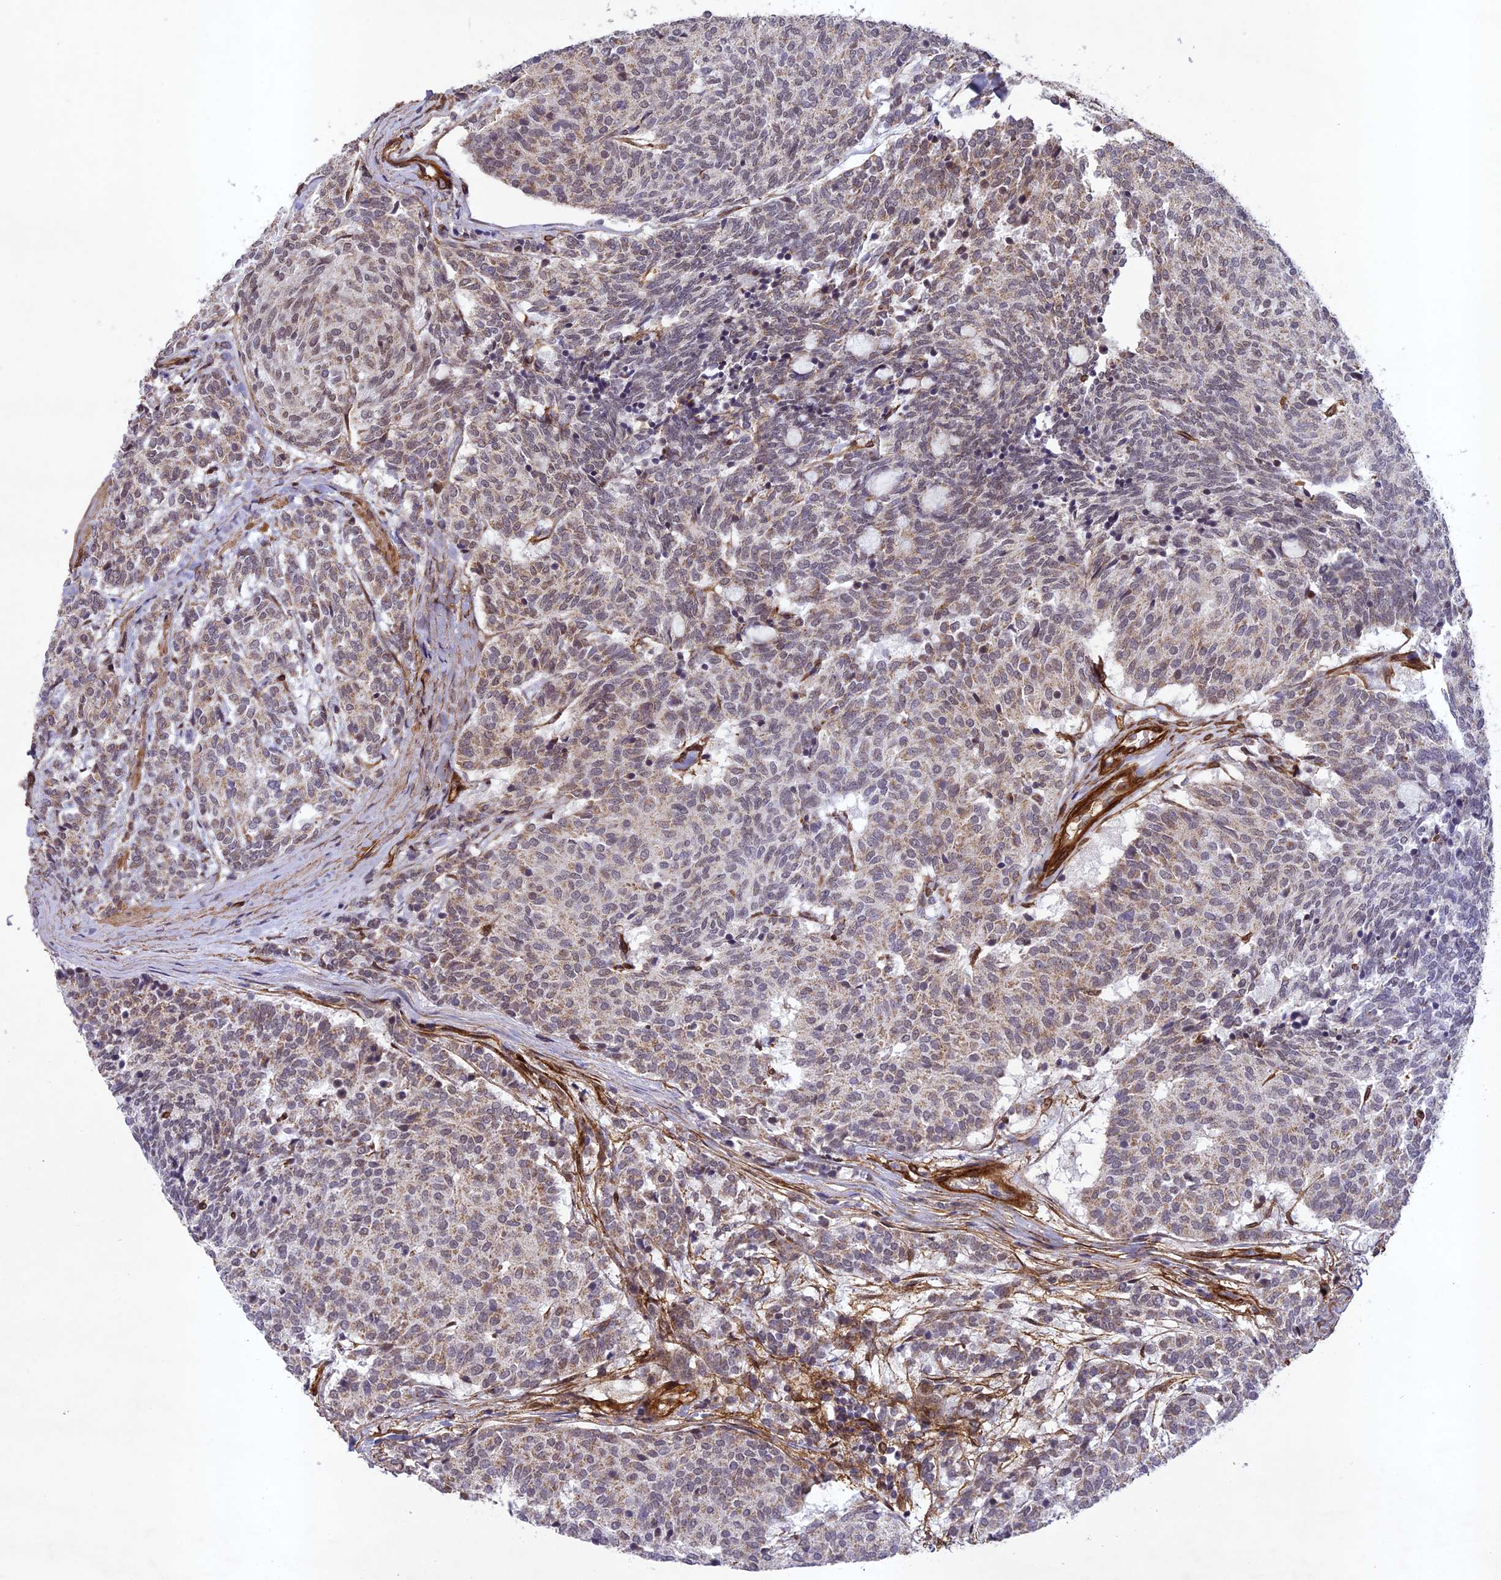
{"staining": {"intensity": "weak", "quantity": ">75%", "location": "cytoplasmic/membranous"}, "tissue": "carcinoid", "cell_type": "Tumor cells", "image_type": "cancer", "snomed": [{"axis": "morphology", "description": "Carcinoid, malignant, NOS"}, {"axis": "topography", "description": "Pancreas"}], "caption": "About >75% of tumor cells in human carcinoid reveal weak cytoplasmic/membranous protein positivity as visualized by brown immunohistochemical staining.", "gene": "TNS1", "patient": {"sex": "female", "age": 54}}